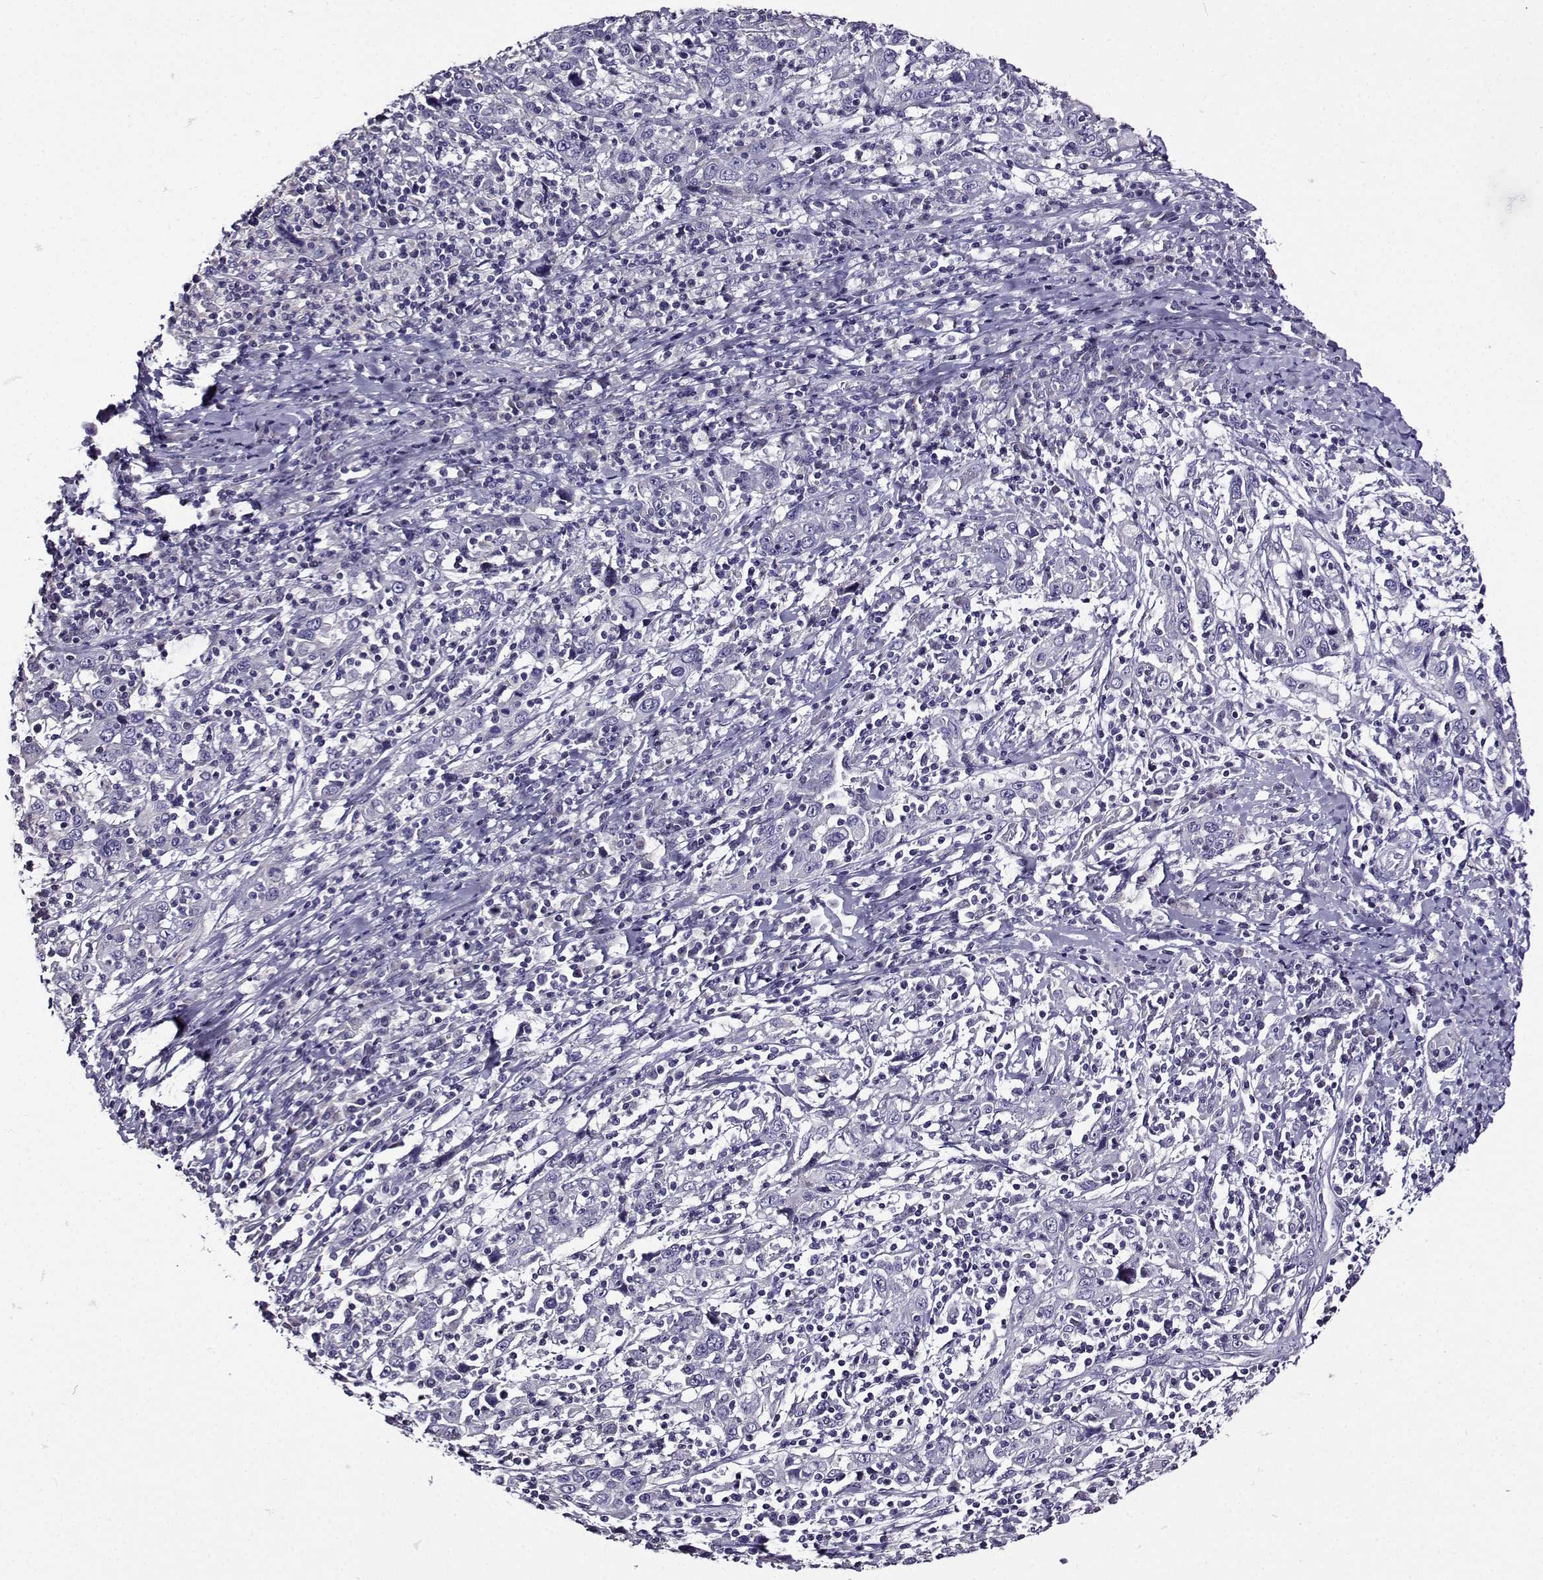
{"staining": {"intensity": "negative", "quantity": "none", "location": "none"}, "tissue": "cervical cancer", "cell_type": "Tumor cells", "image_type": "cancer", "snomed": [{"axis": "morphology", "description": "Squamous cell carcinoma, NOS"}, {"axis": "topography", "description": "Cervix"}], "caption": "Tumor cells show no significant staining in cervical cancer (squamous cell carcinoma).", "gene": "TMEM266", "patient": {"sex": "female", "age": 46}}